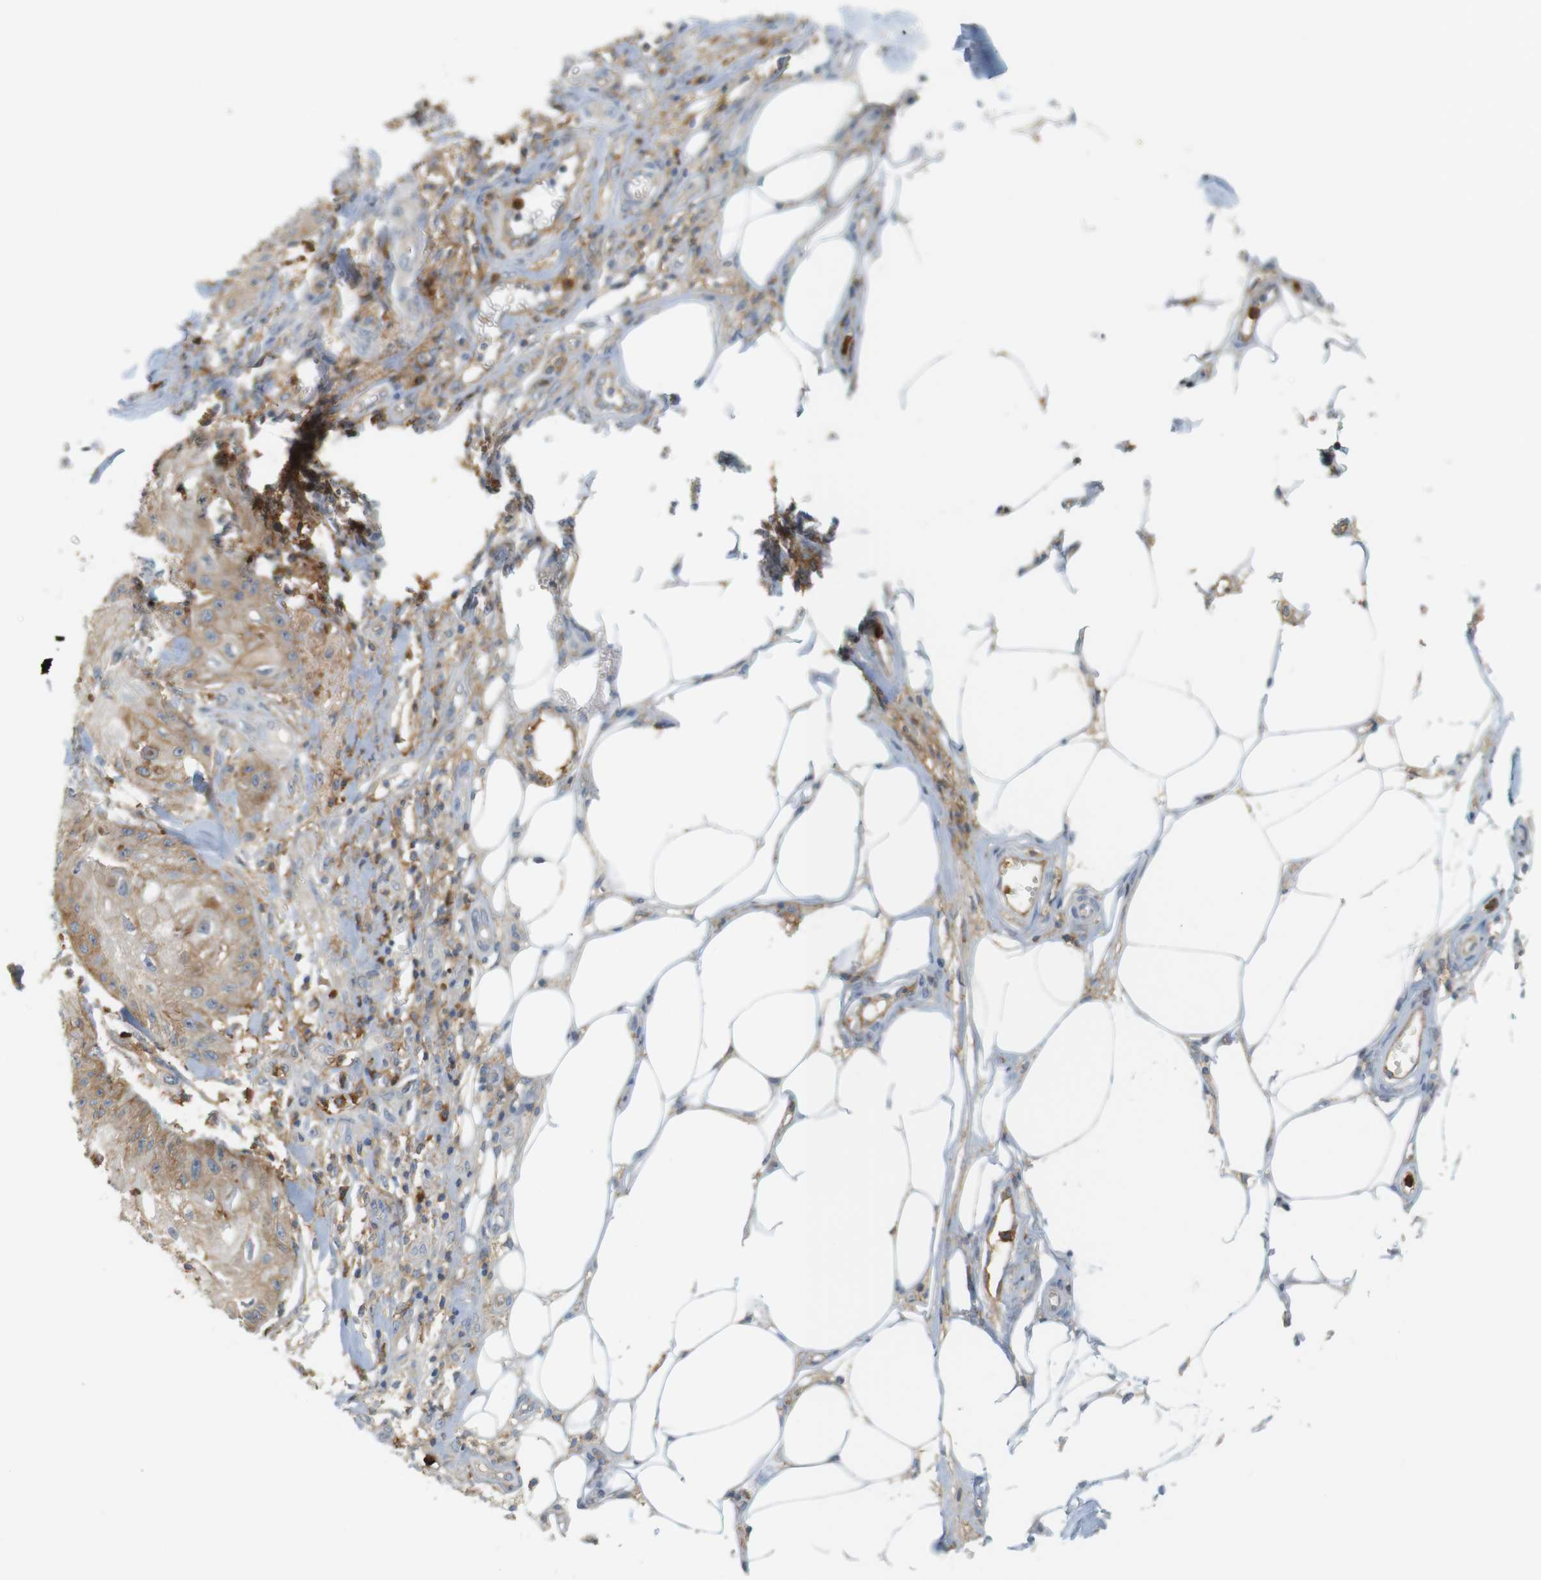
{"staining": {"intensity": "moderate", "quantity": ">75%", "location": "cytoplasmic/membranous"}, "tissue": "skin cancer", "cell_type": "Tumor cells", "image_type": "cancer", "snomed": [{"axis": "morphology", "description": "Squamous cell carcinoma, NOS"}, {"axis": "topography", "description": "Skin"}], "caption": "Skin cancer (squamous cell carcinoma) stained for a protein (brown) shows moderate cytoplasmic/membranous positive positivity in approximately >75% of tumor cells.", "gene": "SIRPA", "patient": {"sex": "male", "age": 74}}